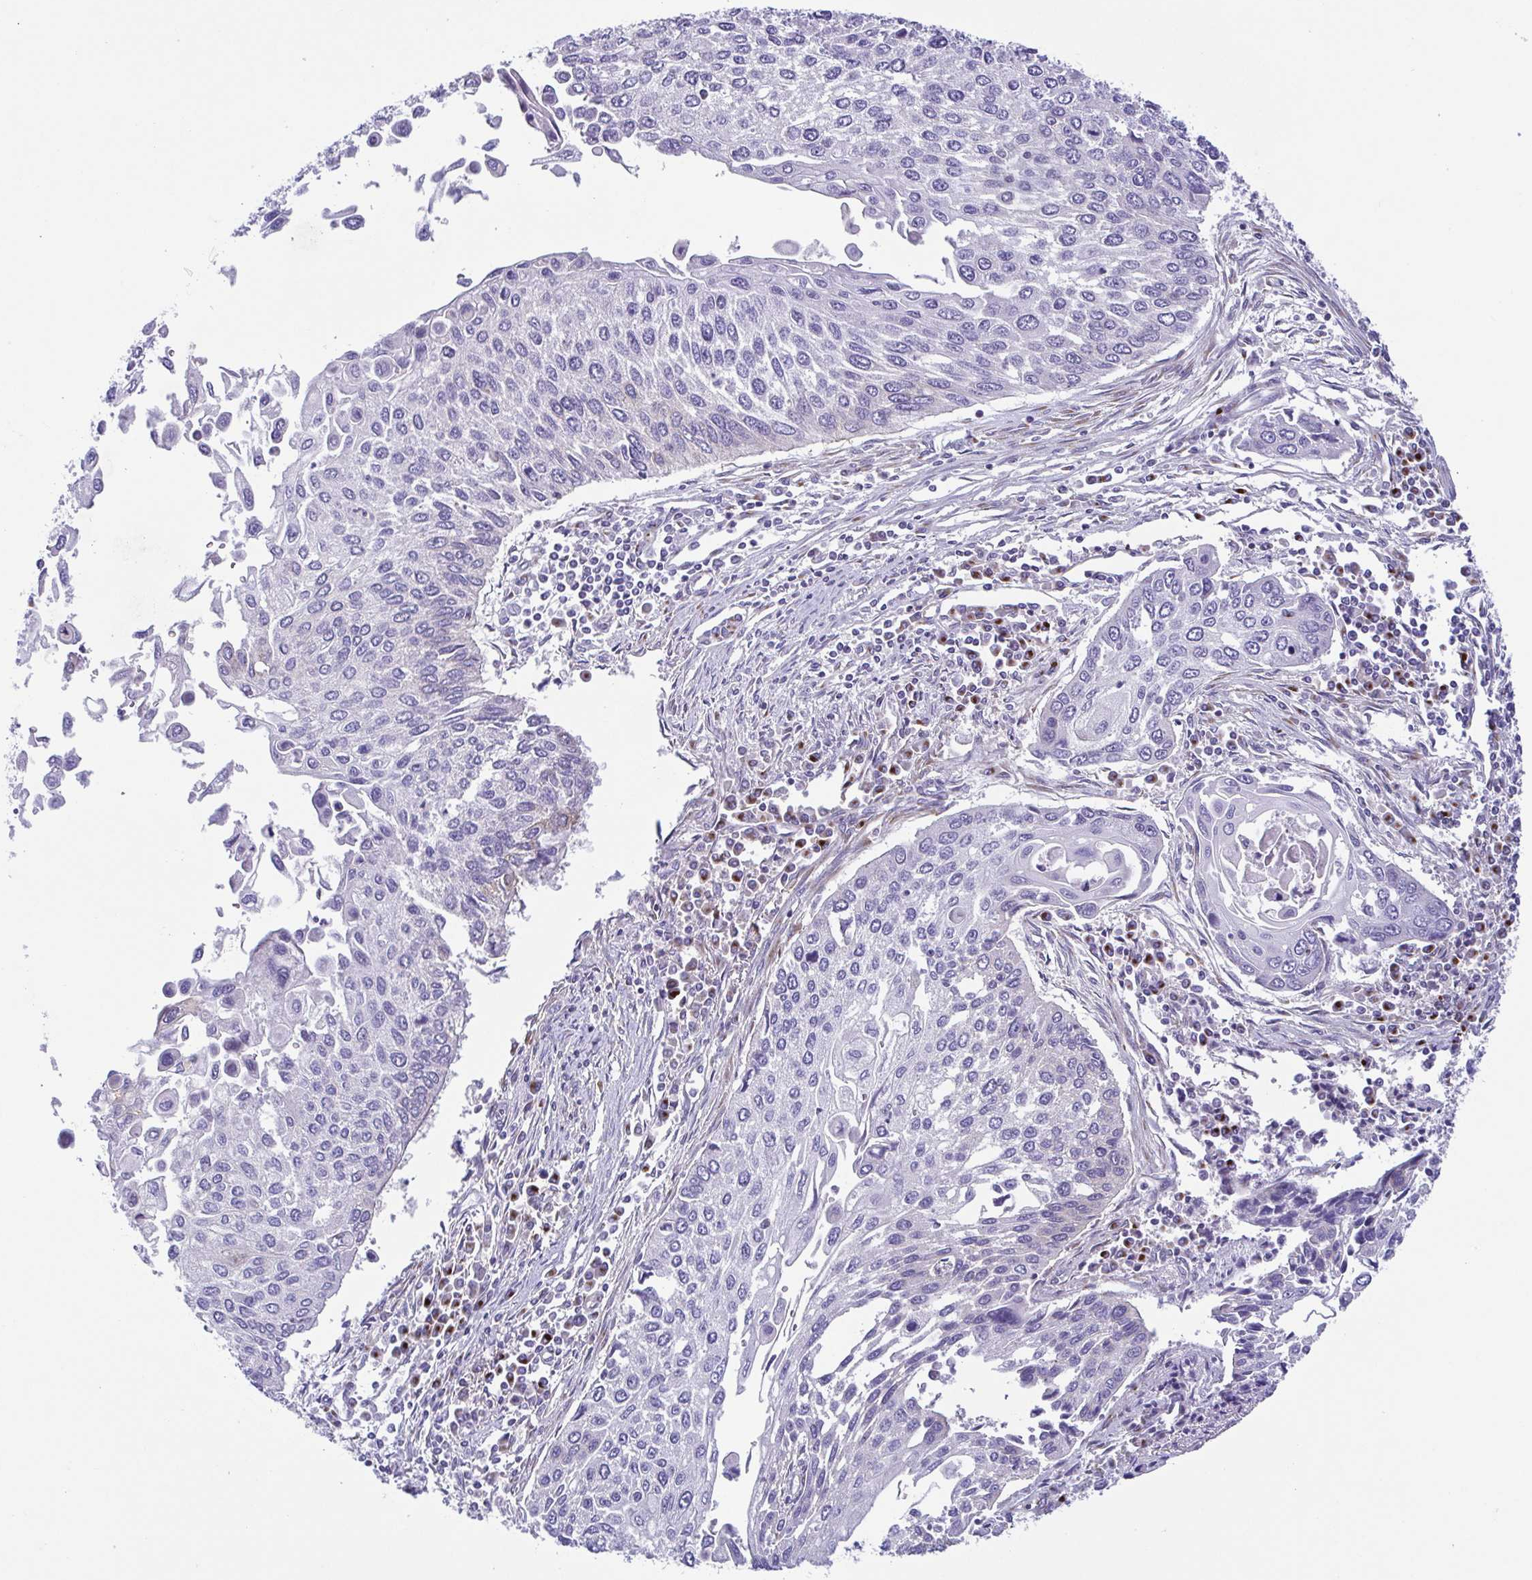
{"staining": {"intensity": "negative", "quantity": "none", "location": "none"}, "tissue": "lung cancer", "cell_type": "Tumor cells", "image_type": "cancer", "snomed": [{"axis": "morphology", "description": "Squamous cell carcinoma, NOS"}, {"axis": "morphology", "description": "Squamous cell carcinoma, metastatic, NOS"}, {"axis": "topography", "description": "Lung"}], "caption": "The micrograph reveals no significant positivity in tumor cells of lung squamous cell carcinoma.", "gene": "COL17A1", "patient": {"sex": "male", "age": 63}}